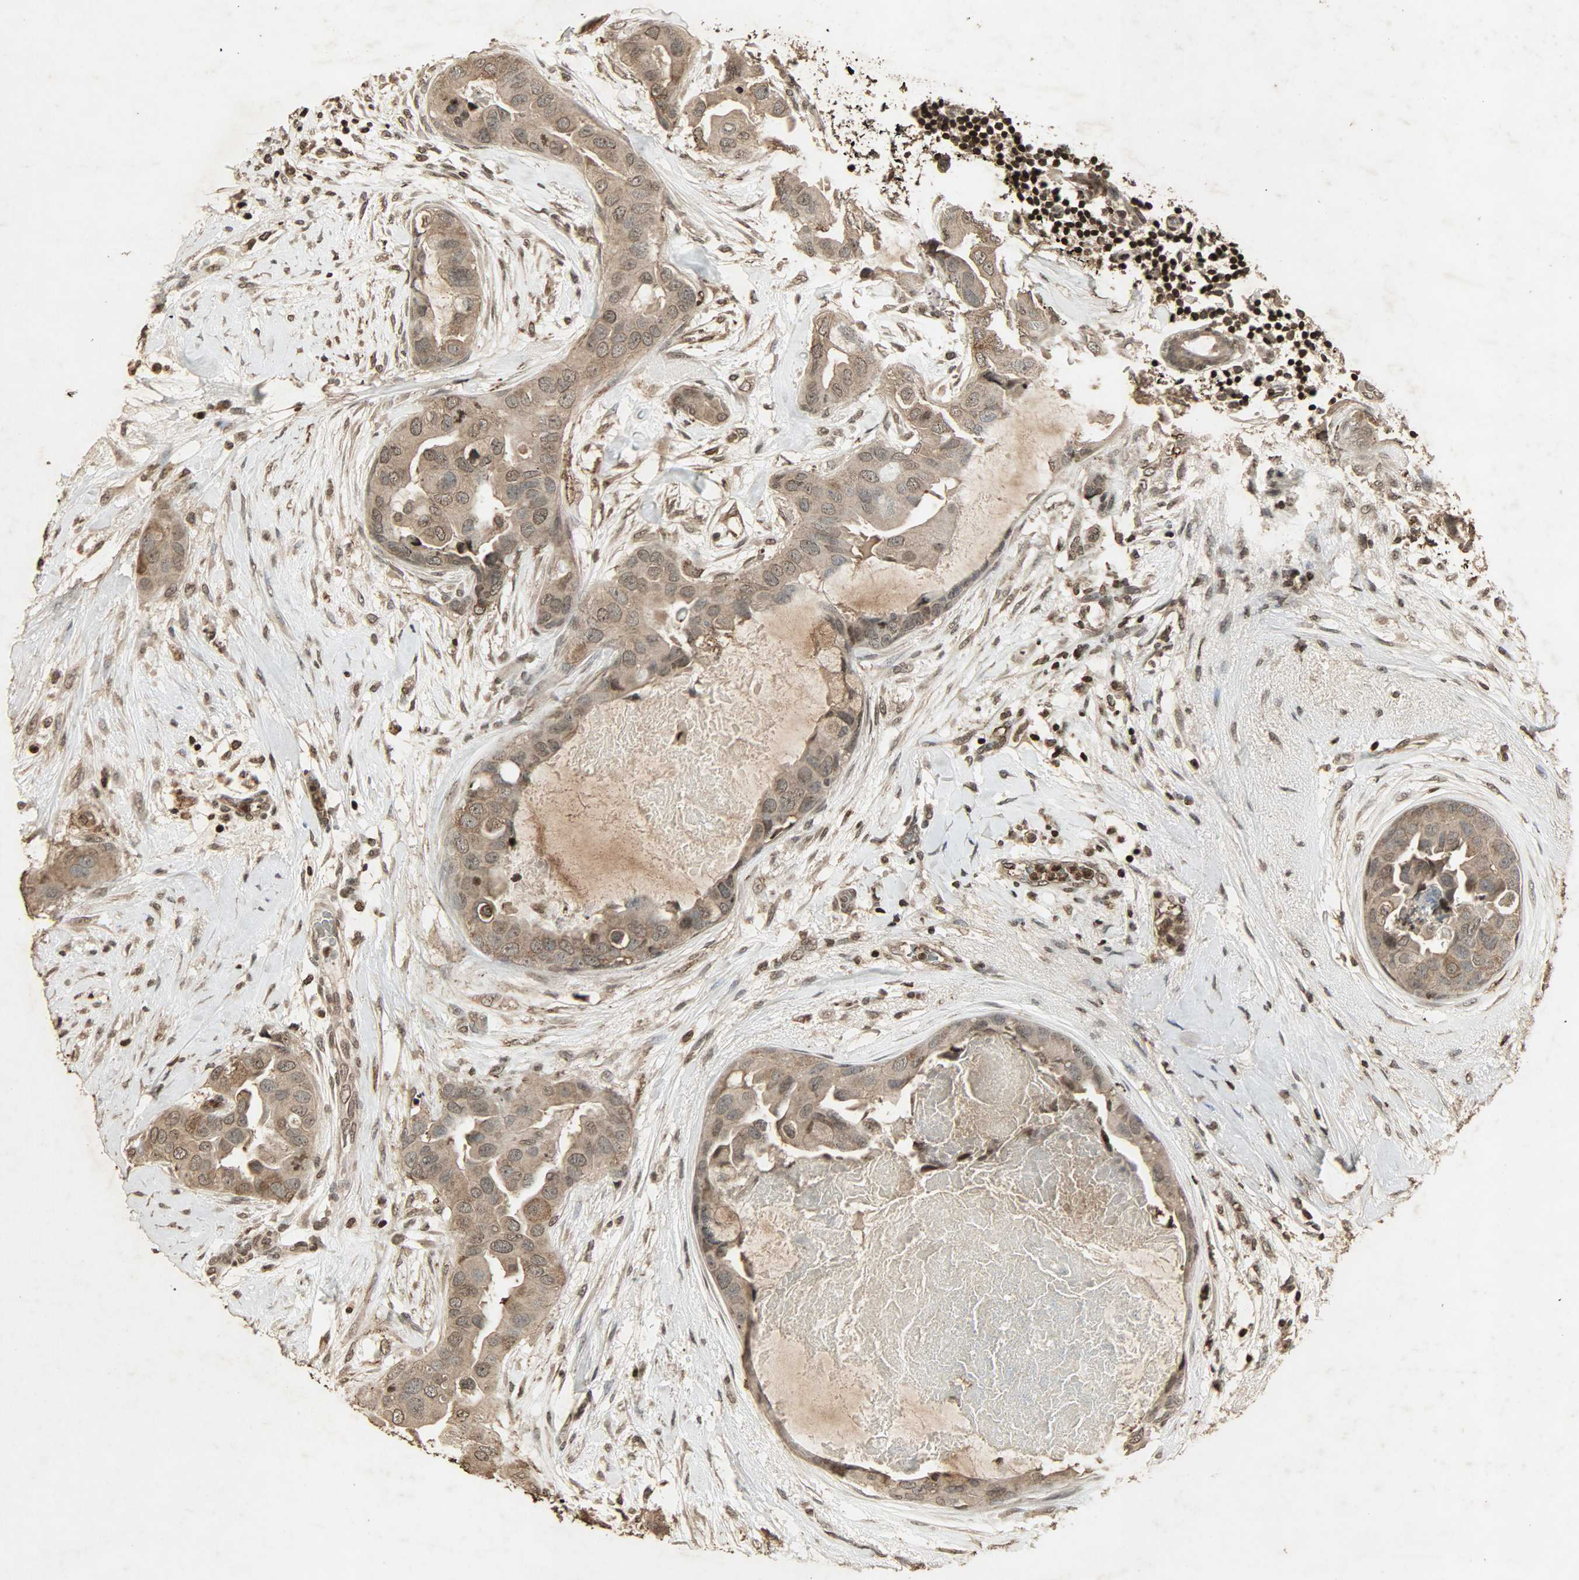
{"staining": {"intensity": "weak", "quantity": ">75%", "location": "cytoplasmic/membranous,nuclear"}, "tissue": "breast cancer", "cell_type": "Tumor cells", "image_type": "cancer", "snomed": [{"axis": "morphology", "description": "Duct carcinoma"}, {"axis": "topography", "description": "Breast"}], "caption": "This photomicrograph exhibits breast cancer (intraductal carcinoma) stained with immunohistochemistry to label a protein in brown. The cytoplasmic/membranous and nuclear of tumor cells show weak positivity for the protein. Nuclei are counter-stained blue.", "gene": "PPP3R1", "patient": {"sex": "female", "age": 40}}